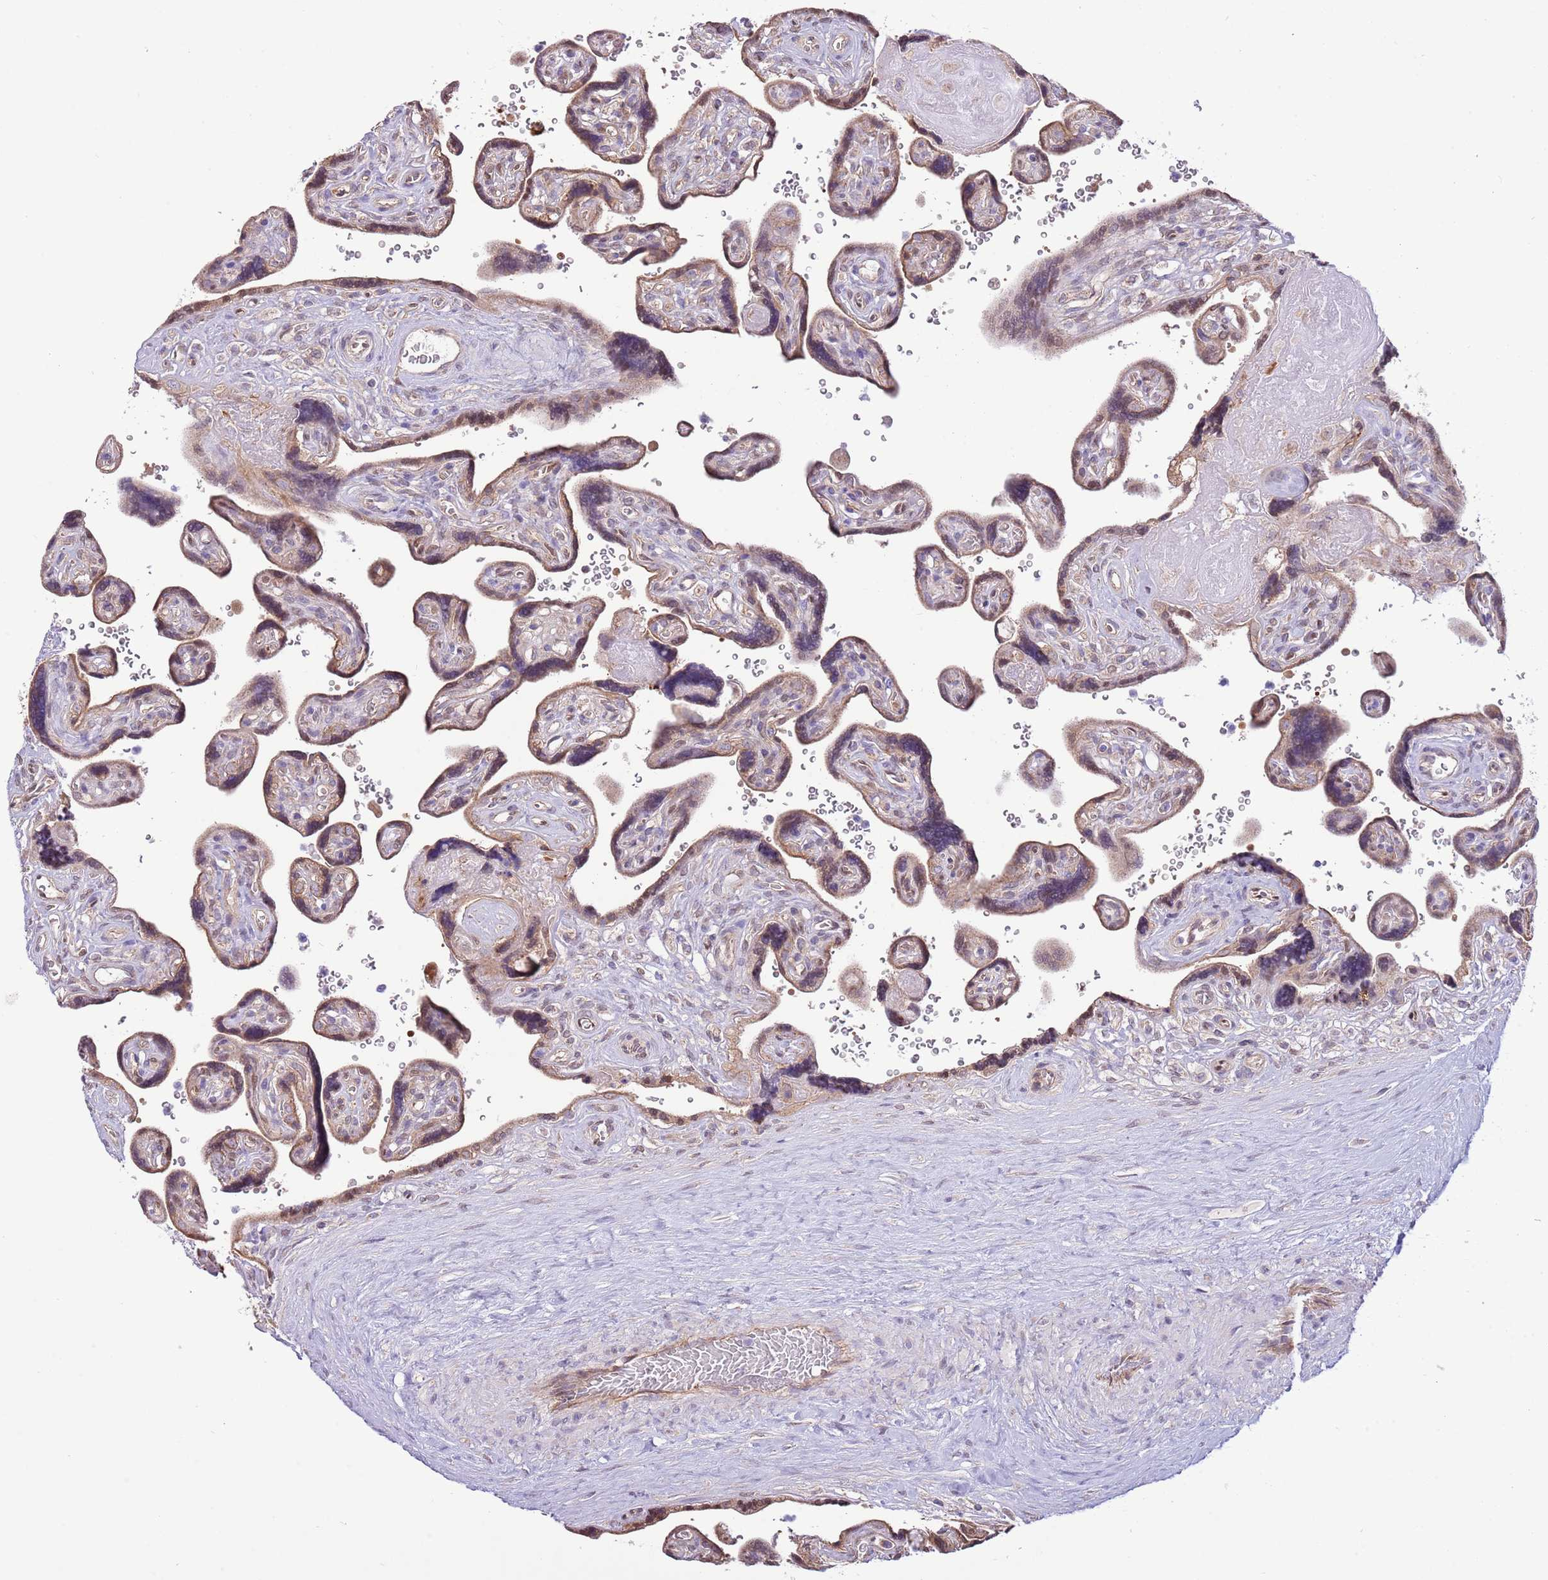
{"staining": {"intensity": "moderate", "quantity": ">75%", "location": "cytoplasmic/membranous,nuclear"}, "tissue": "placenta", "cell_type": "Trophoblastic cells", "image_type": "normal", "snomed": [{"axis": "morphology", "description": "Normal tissue, NOS"}, {"axis": "topography", "description": "Placenta"}], "caption": "Immunohistochemical staining of unremarkable human placenta reveals moderate cytoplasmic/membranous,nuclear protein staining in approximately >75% of trophoblastic cells.", "gene": "ARL2BP", "patient": {"sex": "female", "age": 39}}